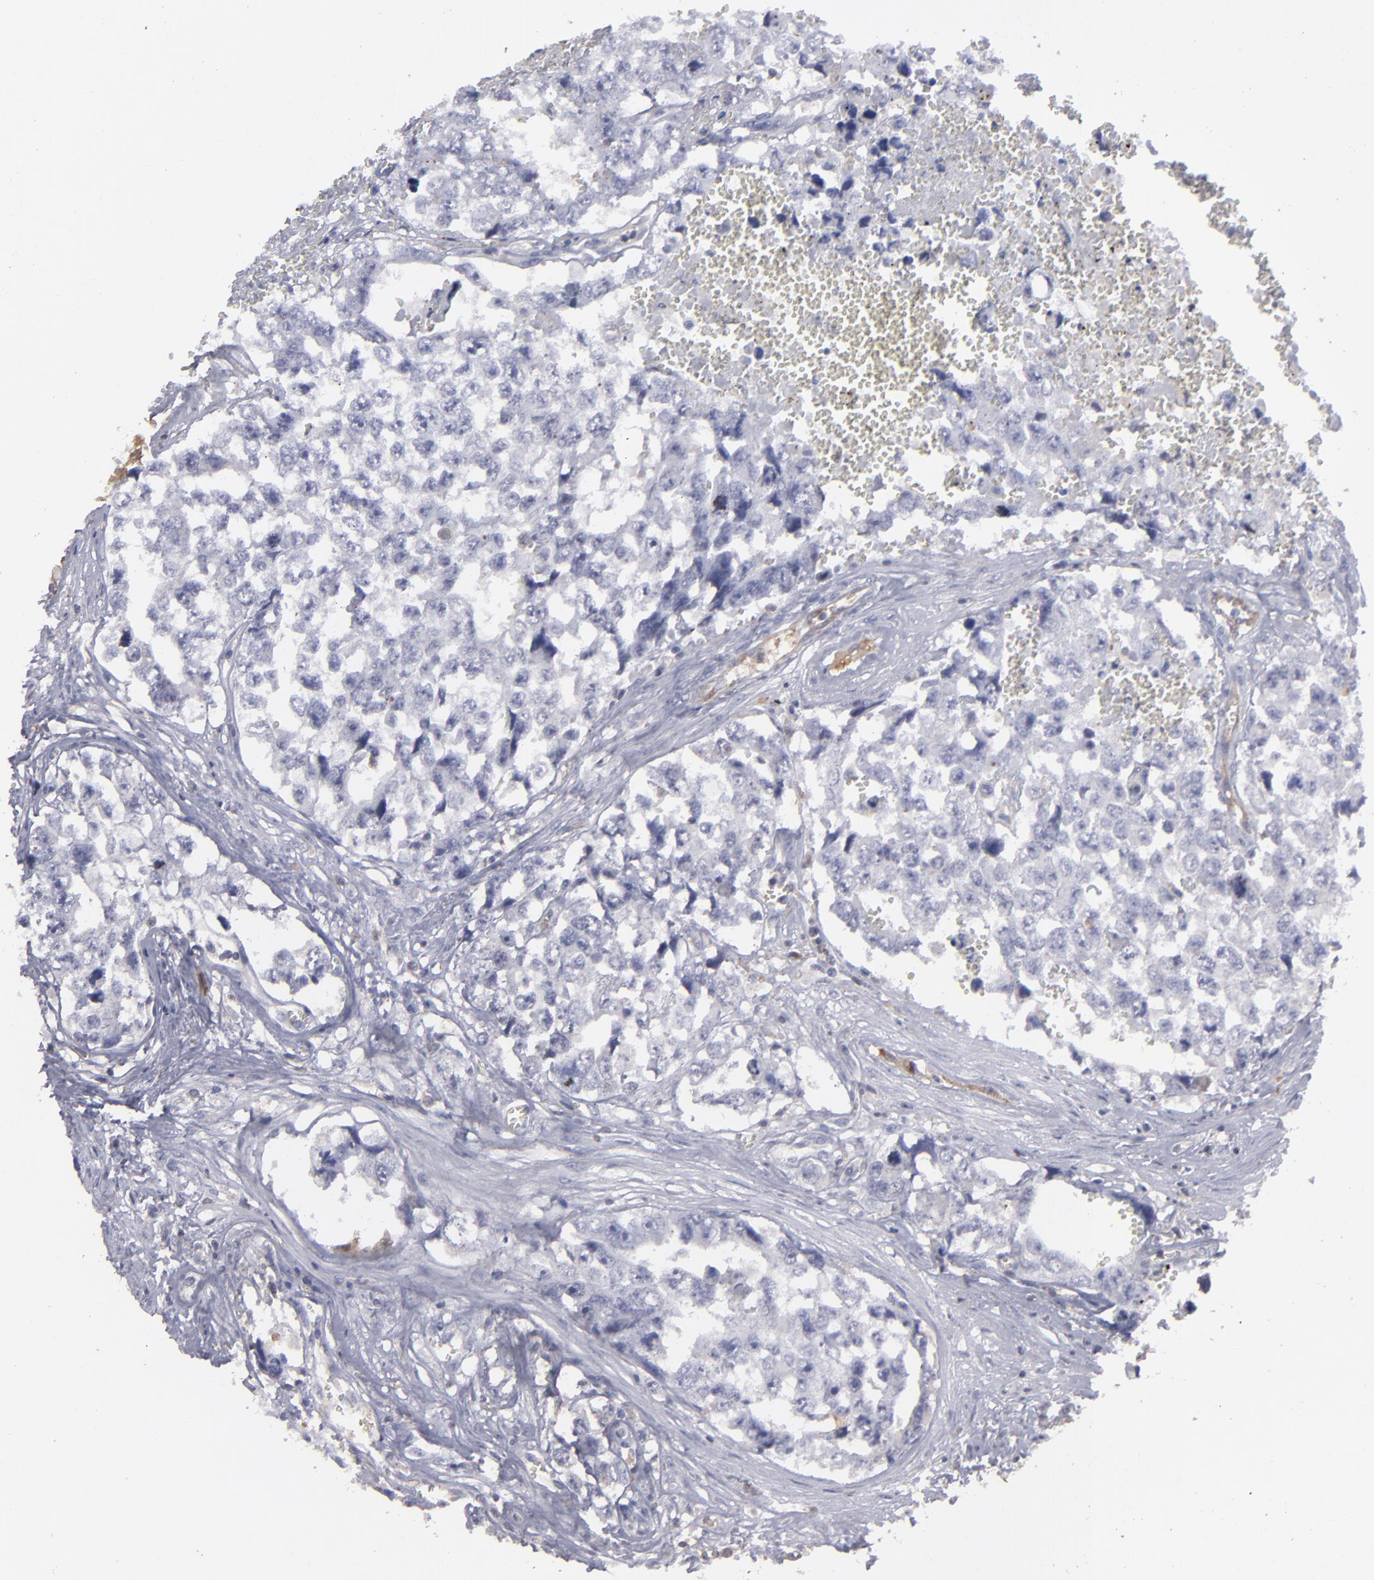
{"staining": {"intensity": "negative", "quantity": "none", "location": "none"}, "tissue": "testis cancer", "cell_type": "Tumor cells", "image_type": "cancer", "snomed": [{"axis": "morphology", "description": "Carcinoma, Embryonal, NOS"}, {"axis": "topography", "description": "Testis"}], "caption": "Immunohistochemical staining of human testis cancer reveals no significant expression in tumor cells. The staining was performed using DAB to visualize the protein expression in brown, while the nuclei were stained in blue with hematoxylin (Magnification: 20x).", "gene": "SEMA3G", "patient": {"sex": "male", "age": 31}}